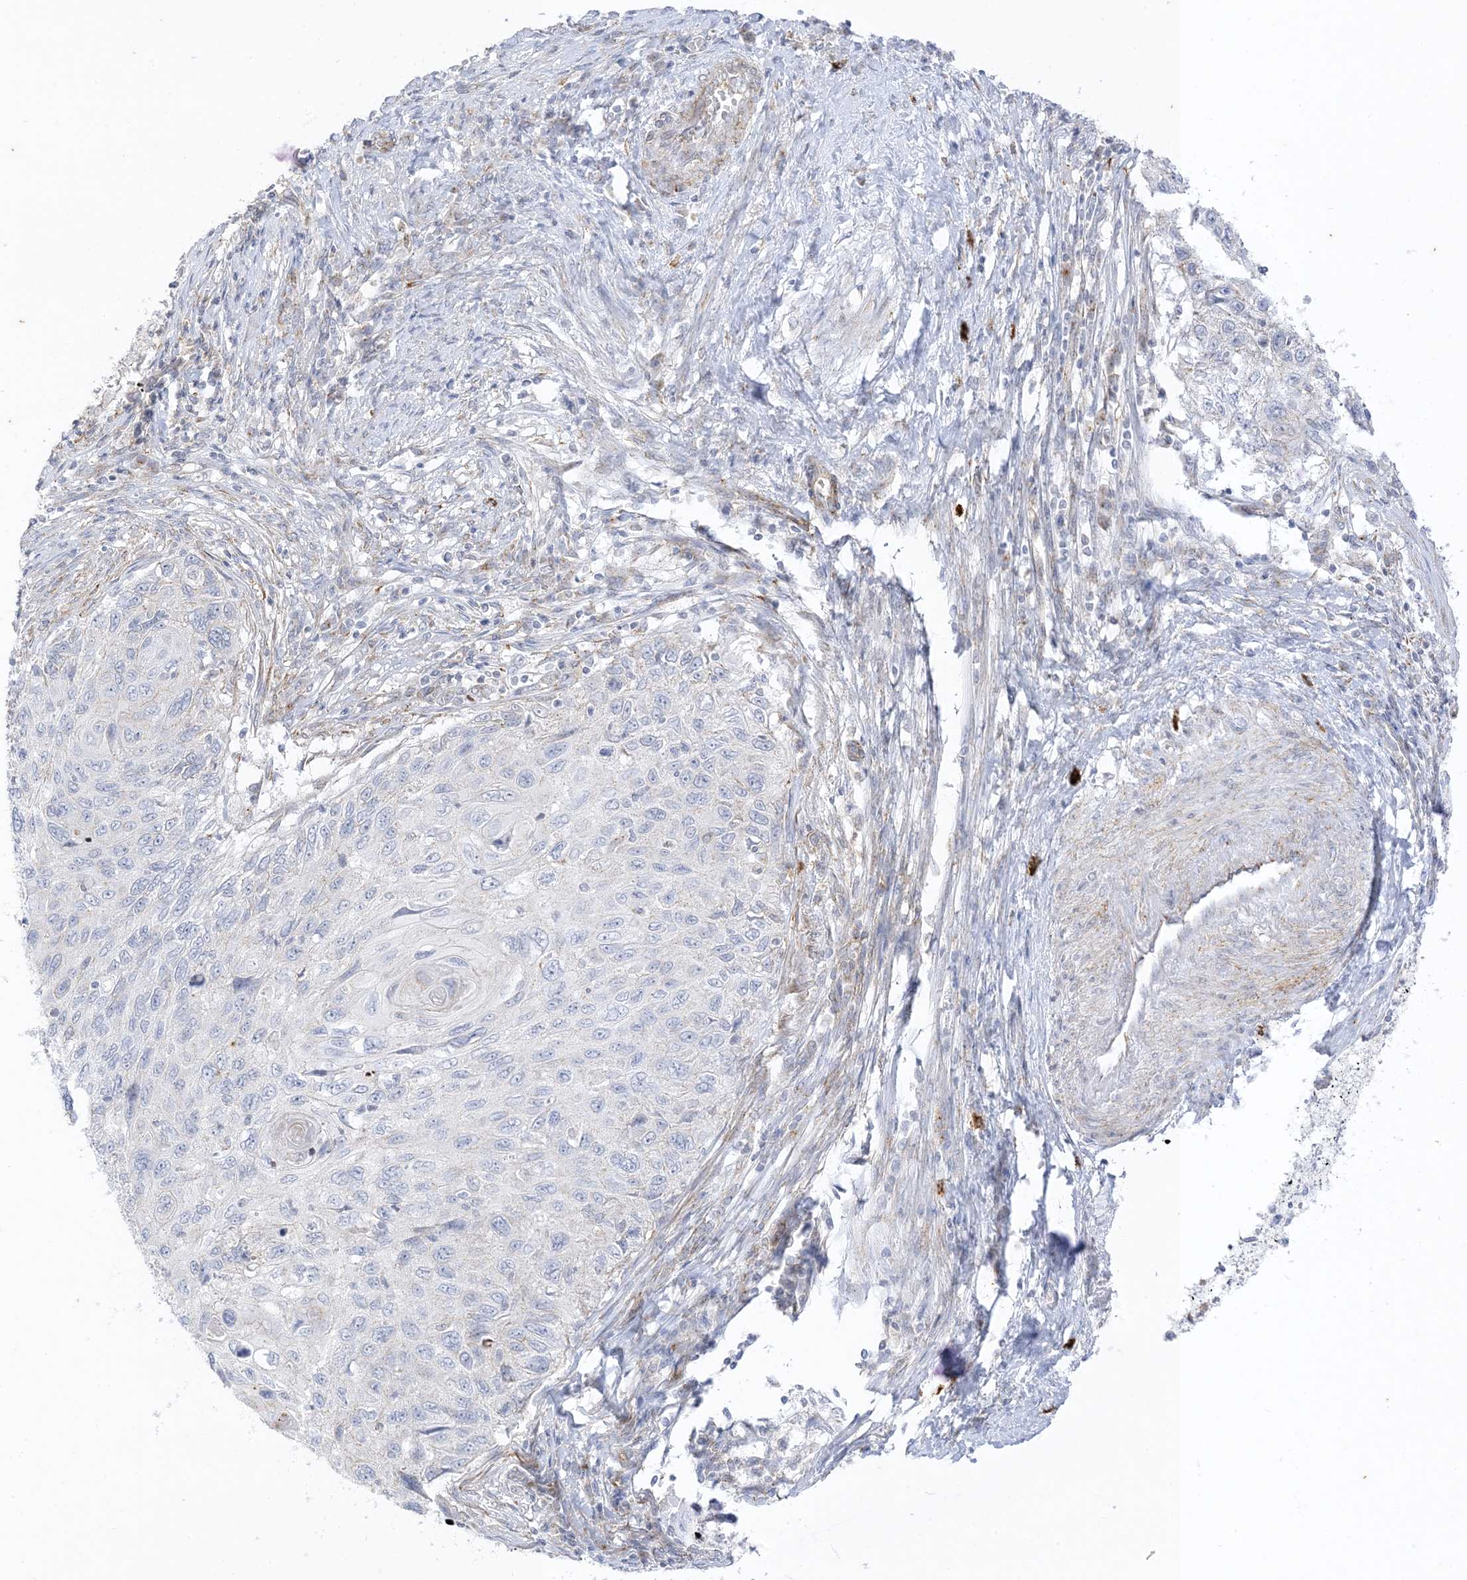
{"staining": {"intensity": "negative", "quantity": "none", "location": "none"}, "tissue": "cervical cancer", "cell_type": "Tumor cells", "image_type": "cancer", "snomed": [{"axis": "morphology", "description": "Squamous cell carcinoma, NOS"}, {"axis": "topography", "description": "Cervix"}], "caption": "This is a micrograph of immunohistochemistry staining of cervical squamous cell carcinoma, which shows no expression in tumor cells. (Brightfield microscopy of DAB (3,3'-diaminobenzidine) IHC at high magnification).", "gene": "RAC1", "patient": {"sex": "female", "age": 70}}